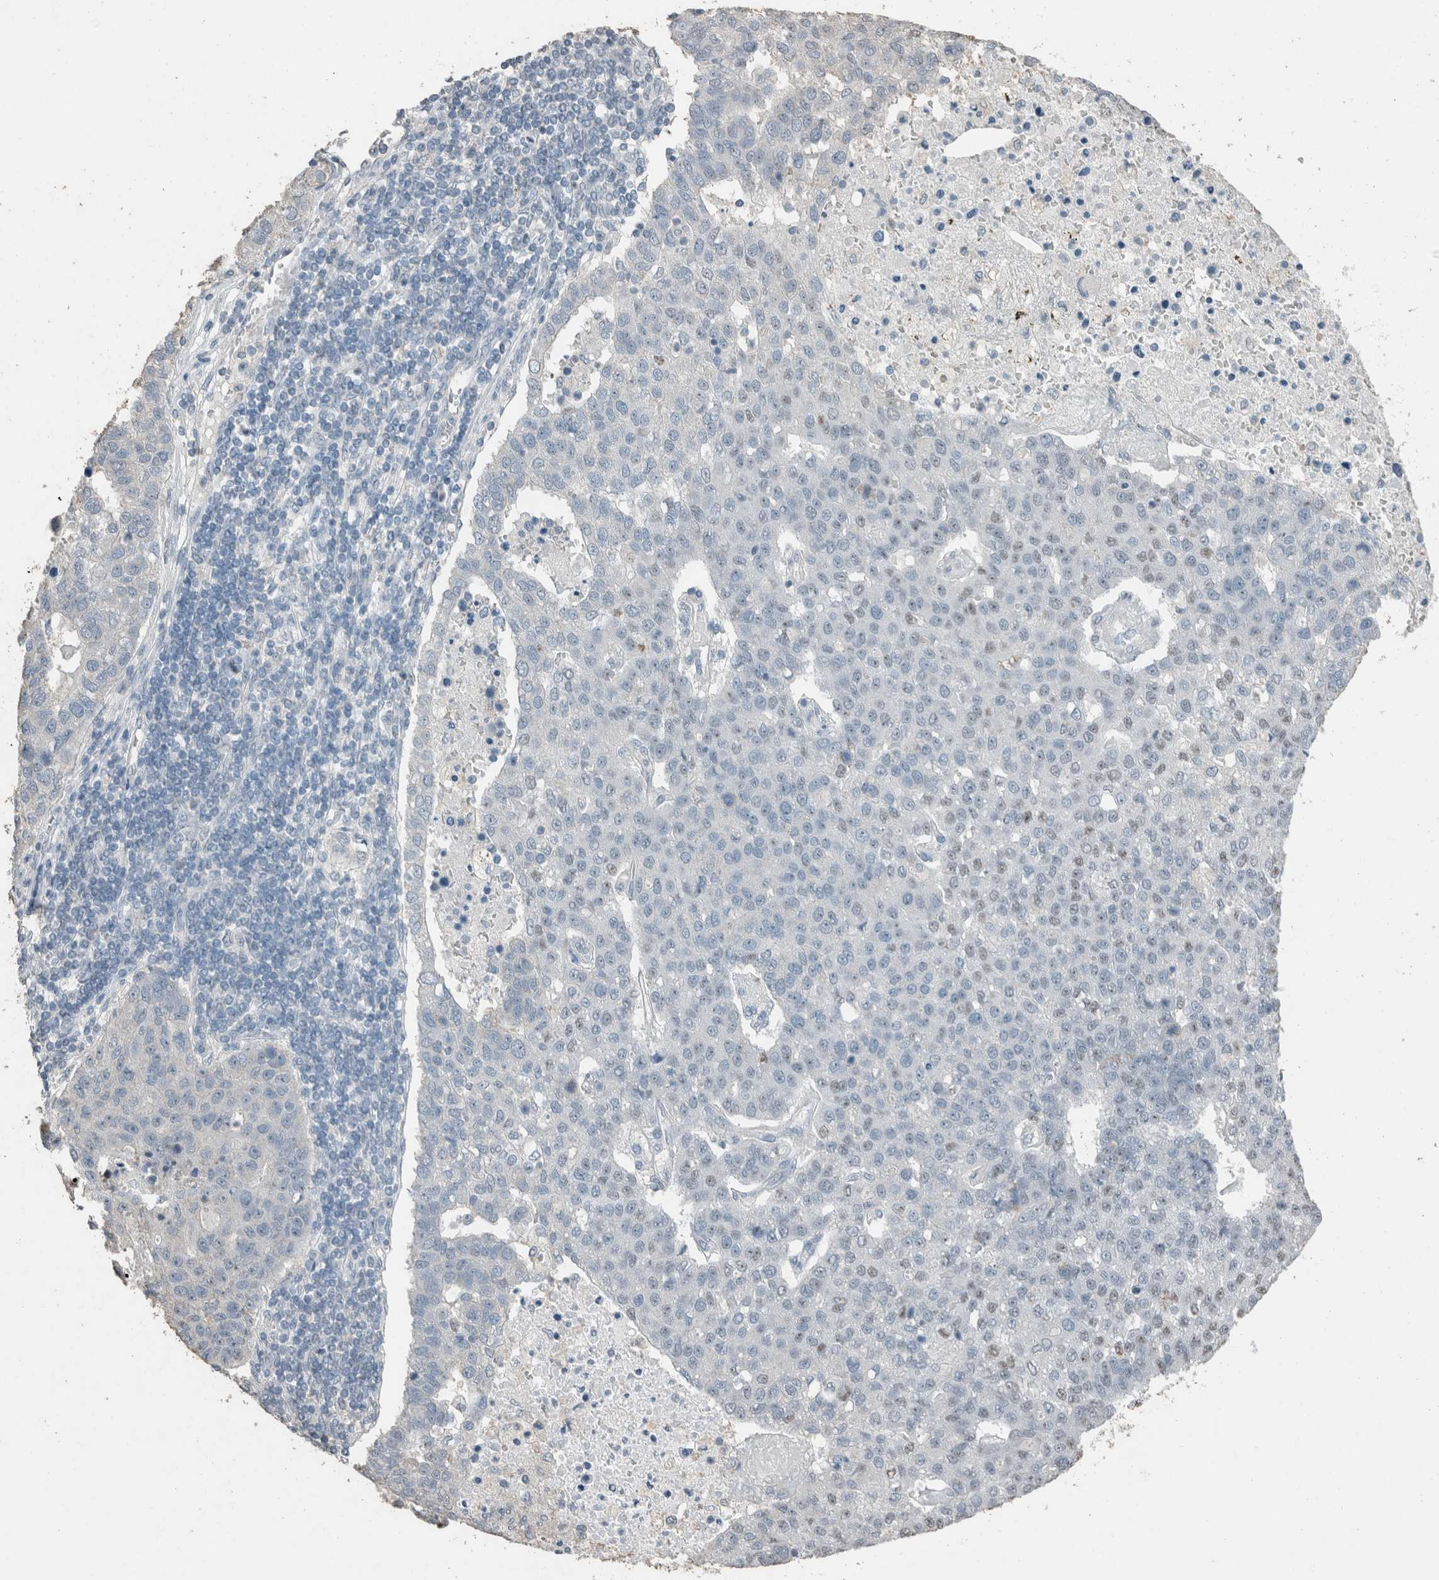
{"staining": {"intensity": "weak", "quantity": "25%-75%", "location": "nuclear"}, "tissue": "pancreatic cancer", "cell_type": "Tumor cells", "image_type": "cancer", "snomed": [{"axis": "morphology", "description": "Adenocarcinoma, NOS"}, {"axis": "topography", "description": "Pancreas"}], "caption": "The histopathology image shows a brown stain indicating the presence of a protein in the nuclear of tumor cells in pancreatic cancer. (DAB (3,3'-diaminobenzidine) IHC with brightfield microscopy, high magnification).", "gene": "ACVR2B", "patient": {"sex": "female", "age": 61}}